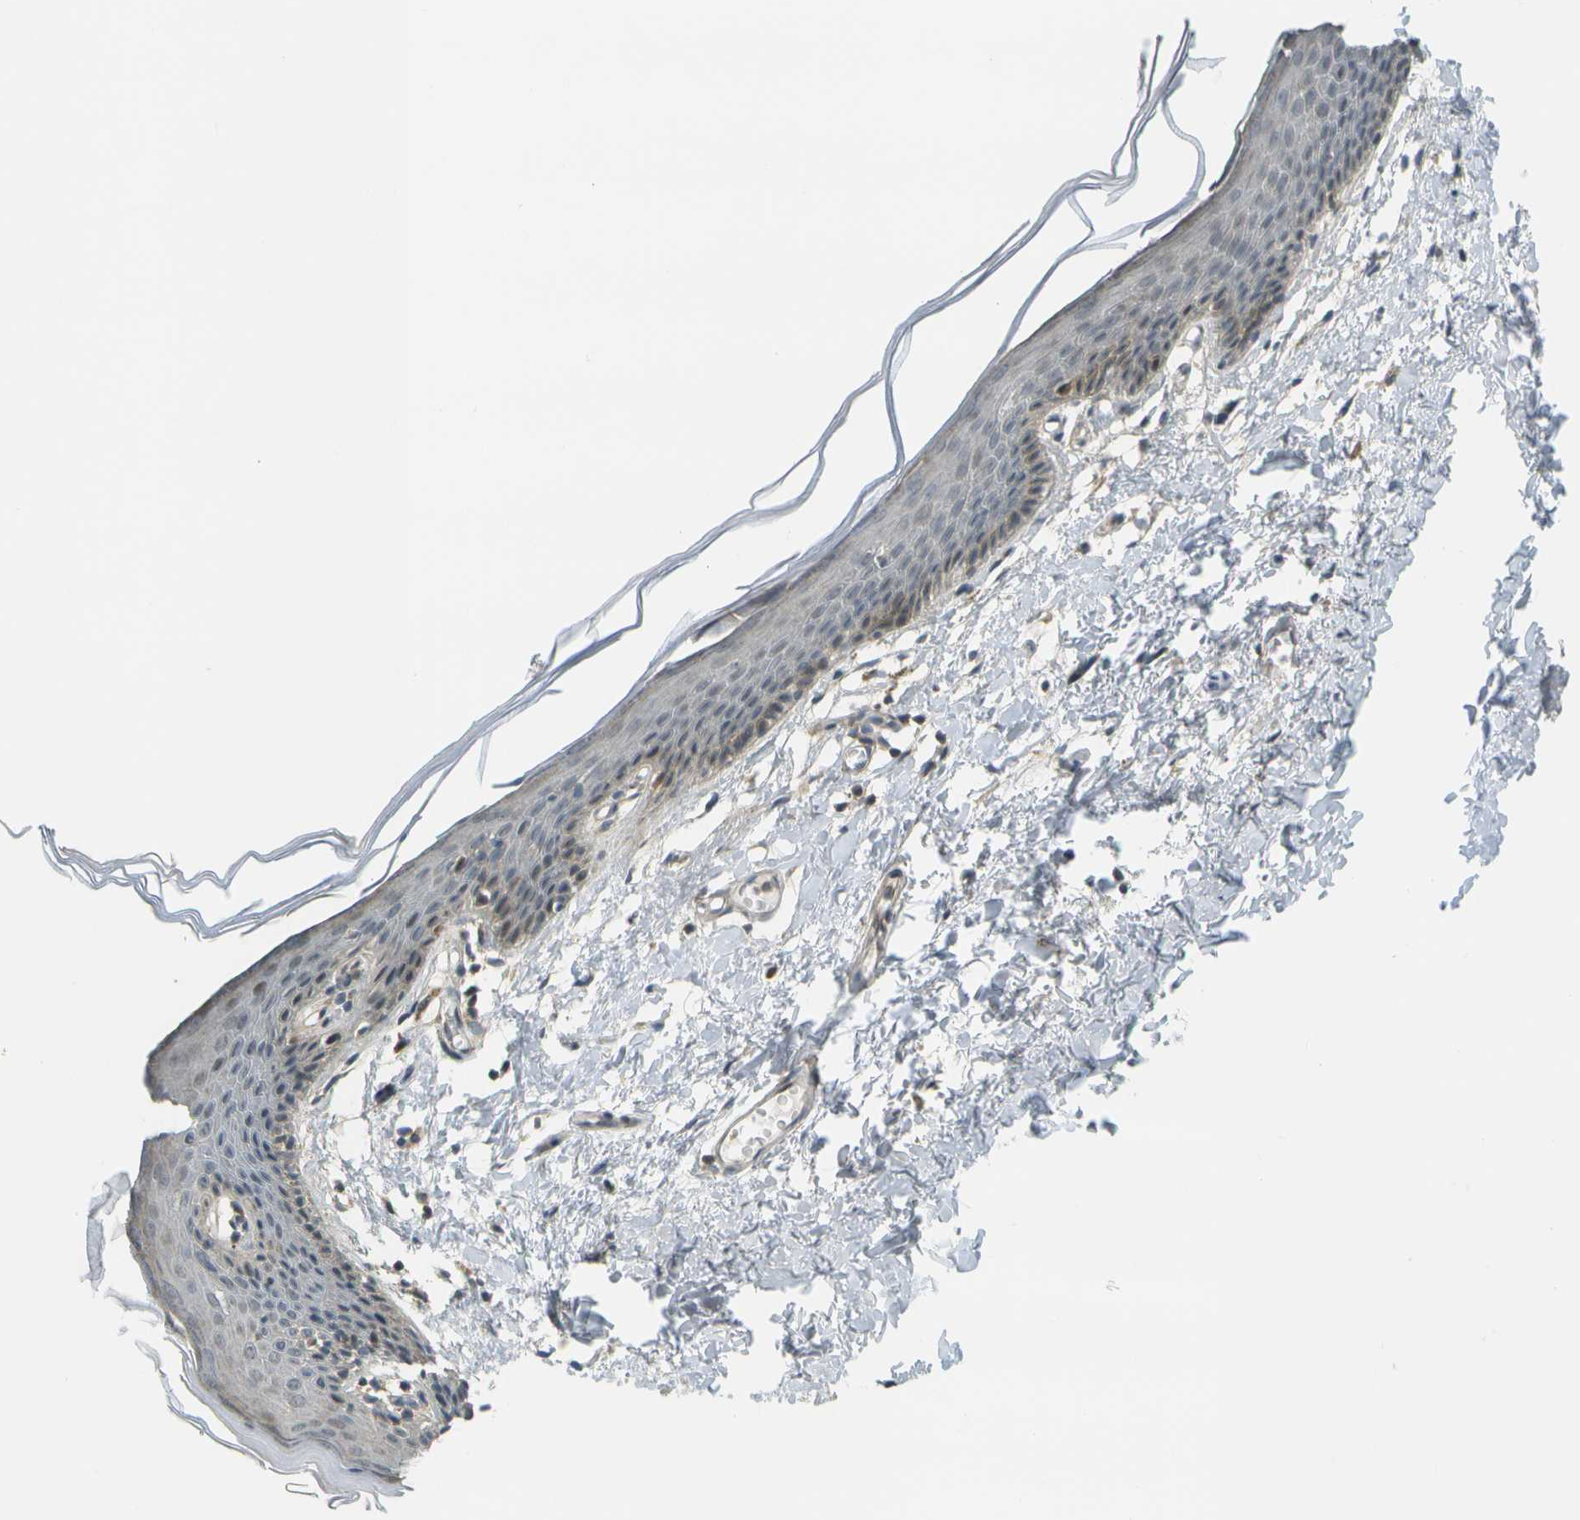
{"staining": {"intensity": "weak", "quantity": "<25%", "location": "cytoplasmic/membranous"}, "tissue": "skin", "cell_type": "Epidermal cells", "image_type": "normal", "snomed": [{"axis": "morphology", "description": "Normal tissue, NOS"}, {"axis": "topography", "description": "Vulva"}], "caption": "Micrograph shows no protein expression in epidermal cells of unremarkable skin.", "gene": "WNK2", "patient": {"sex": "female", "age": 54}}